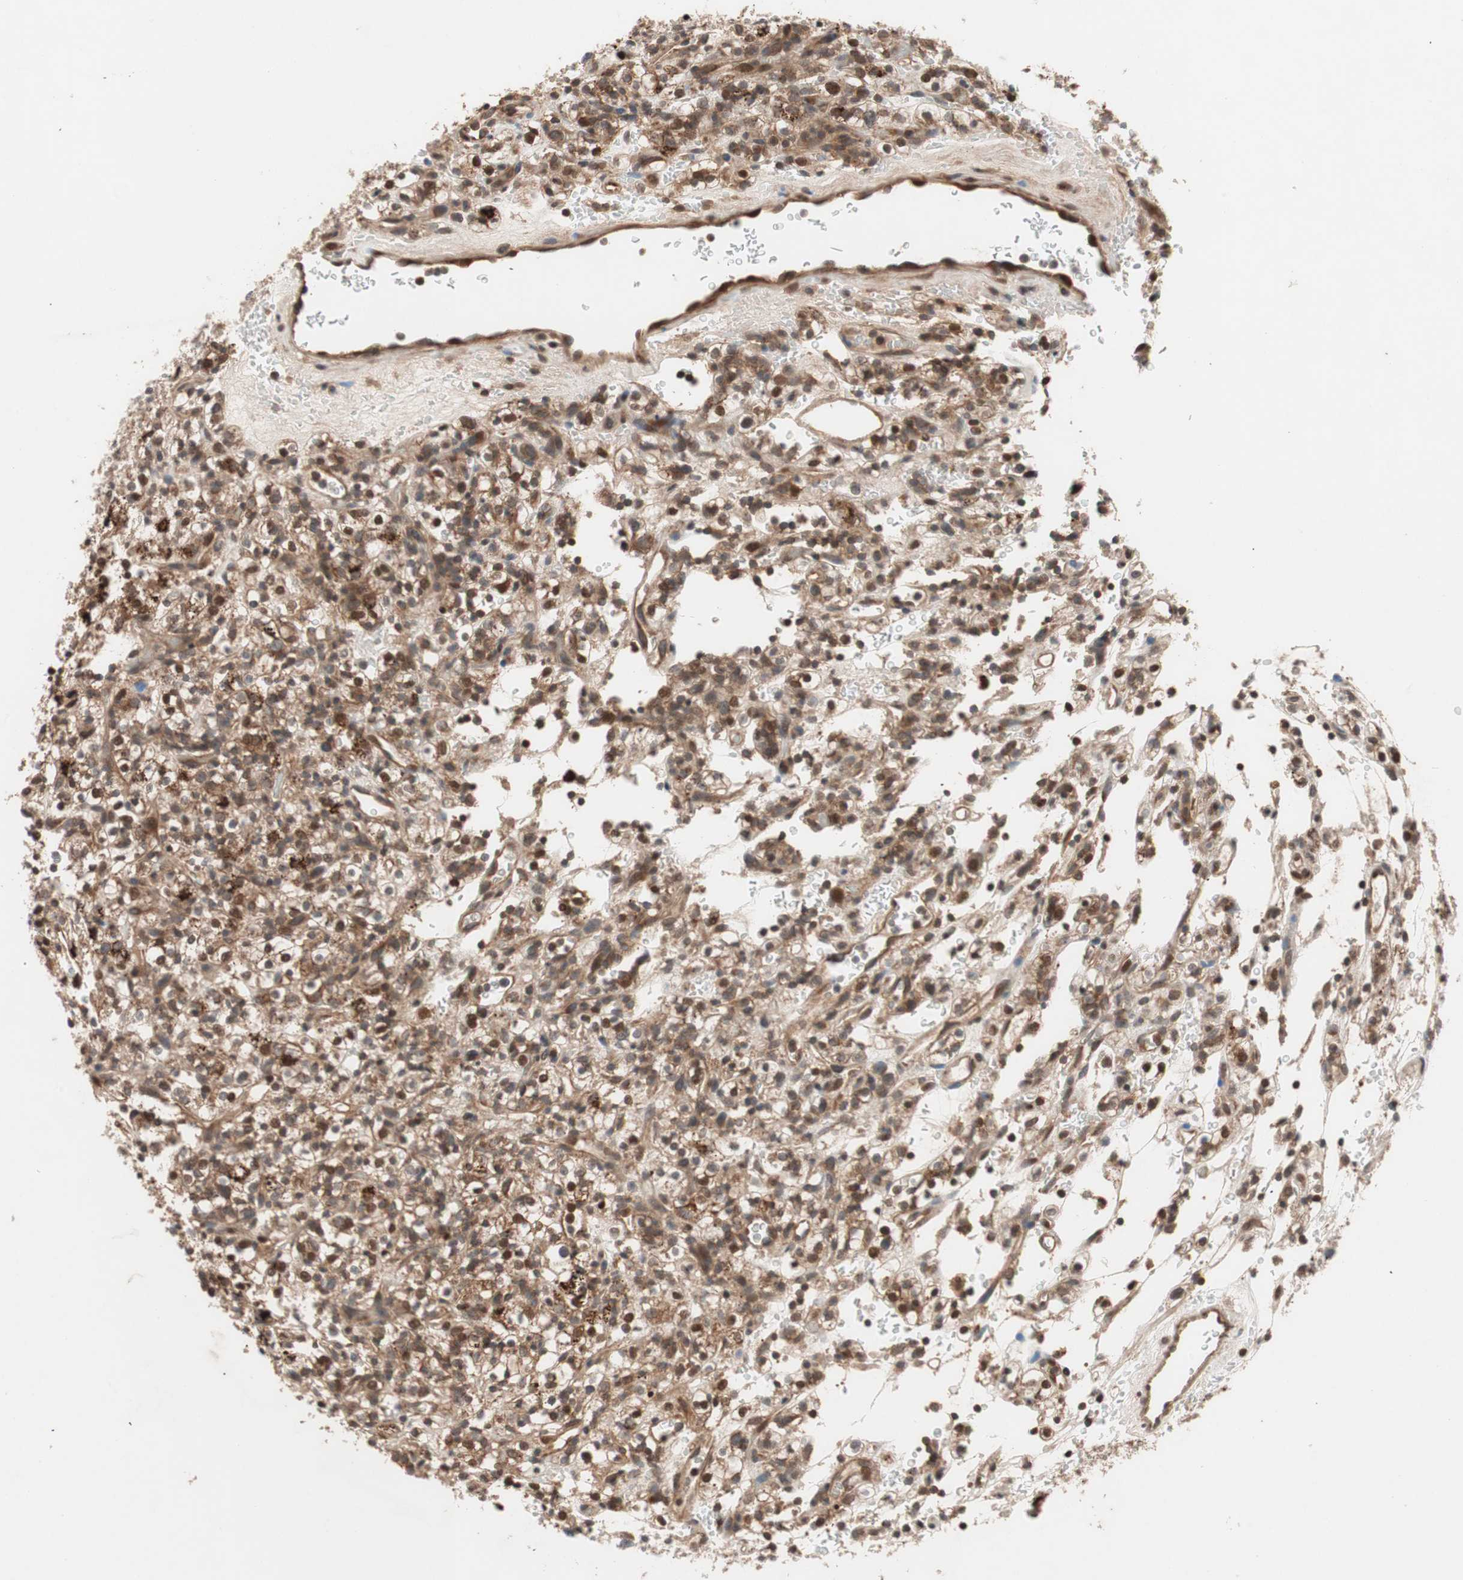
{"staining": {"intensity": "moderate", "quantity": ">75%", "location": "cytoplasmic/membranous,nuclear"}, "tissue": "renal cancer", "cell_type": "Tumor cells", "image_type": "cancer", "snomed": [{"axis": "morphology", "description": "Normal tissue, NOS"}, {"axis": "morphology", "description": "Adenocarcinoma, NOS"}, {"axis": "topography", "description": "Kidney"}], "caption": "IHC of renal cancer exhibits medium levels of moderate cytoplasmic/membranous and nuclear expression in about >75% of tumor cells.", "gene": "NF2", "patient": {"sex": "female", "age": 72}}